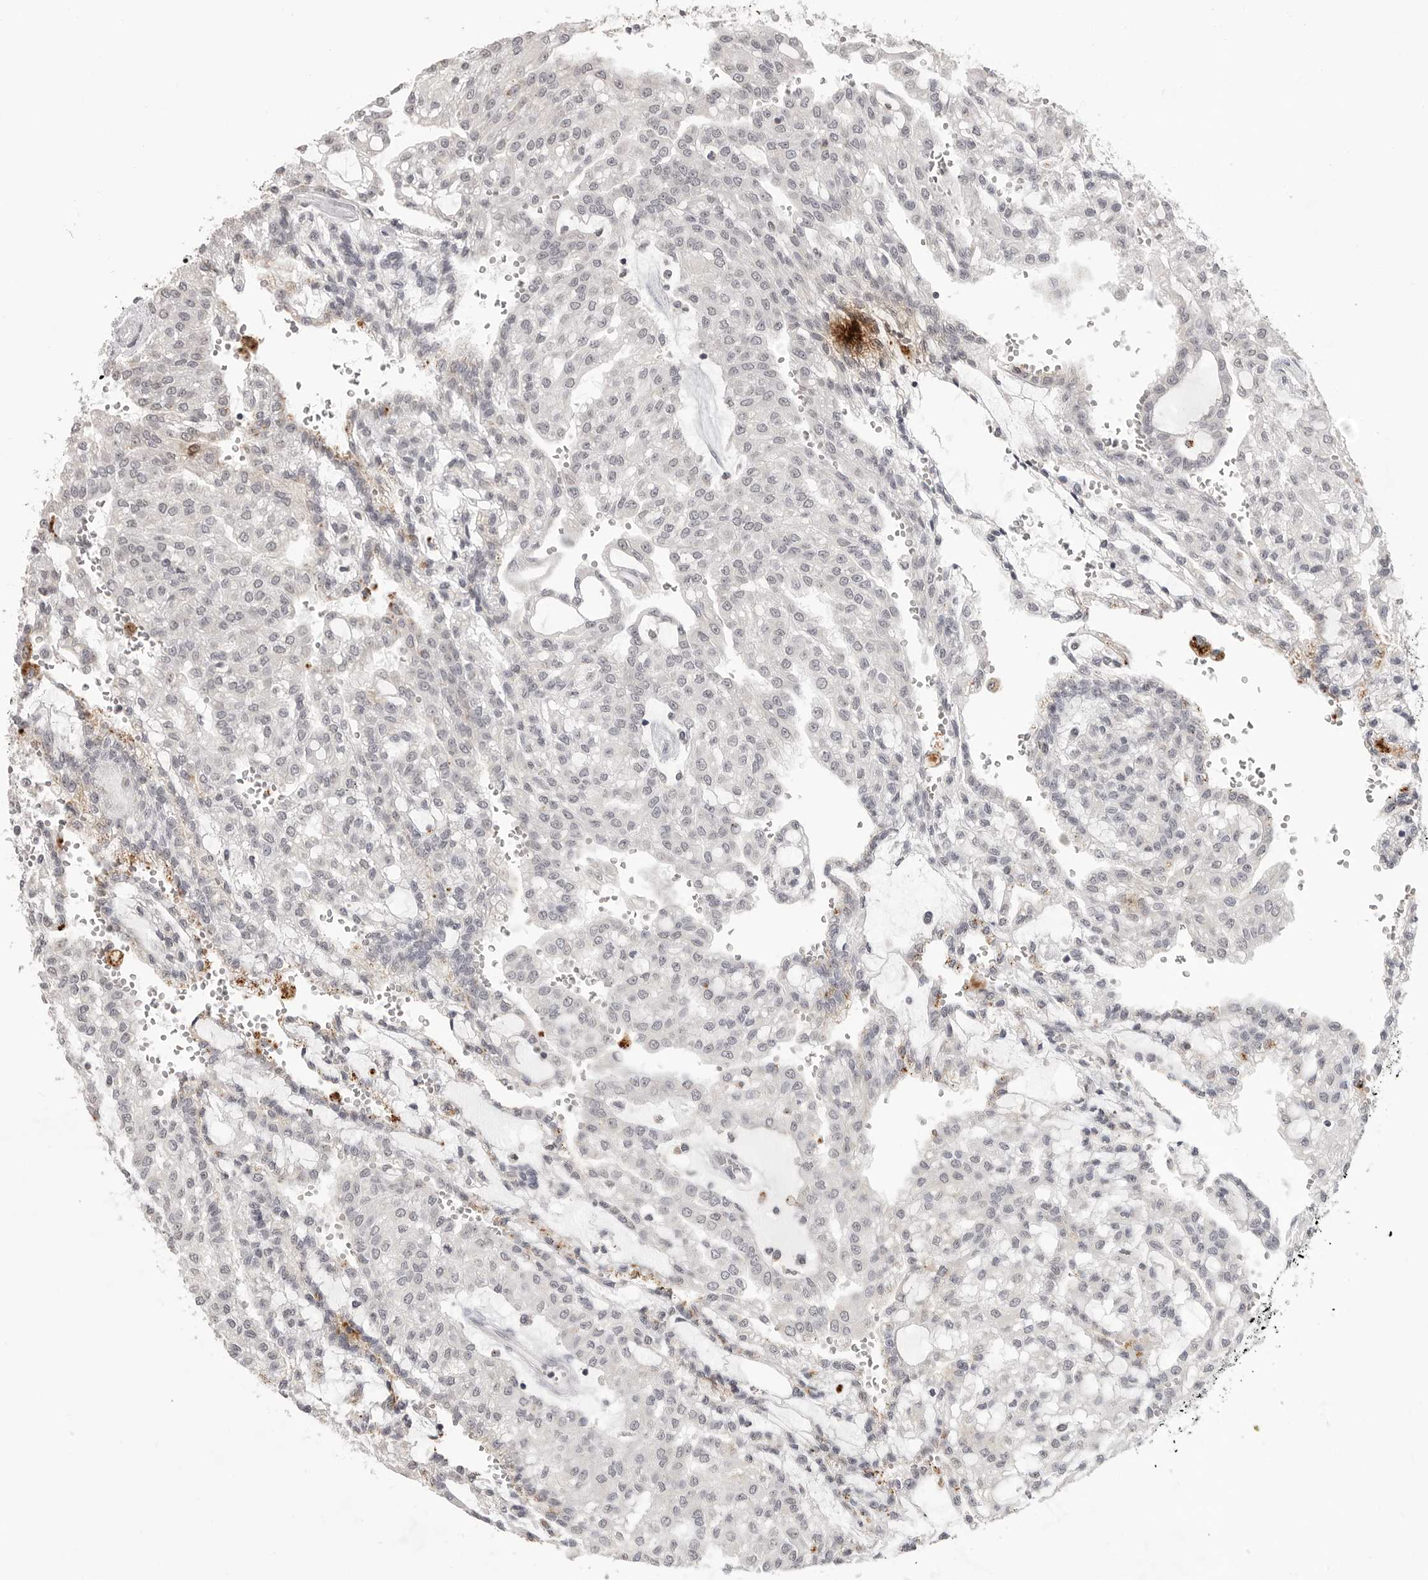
{"staining": {"intensity": "negative", "quantity": "none", "location": "none"}, "tissue": "renal cancer", "cell_type": "Tumor cells", "image_type": "cancer", "snomed": [{"axis": "morphology", "description": "Adenocarcinoma, NOS"}, {"axis": "topography", "description": "Kidney"}], "caption": "This is a histopathology image of immunohistochemistry (IHC) staining of renal cancer (adenocarcinoma), which shows no expression in tumor cells.", "gene": "PRSS1", "patient": {"sex": "male", "age": 63}}